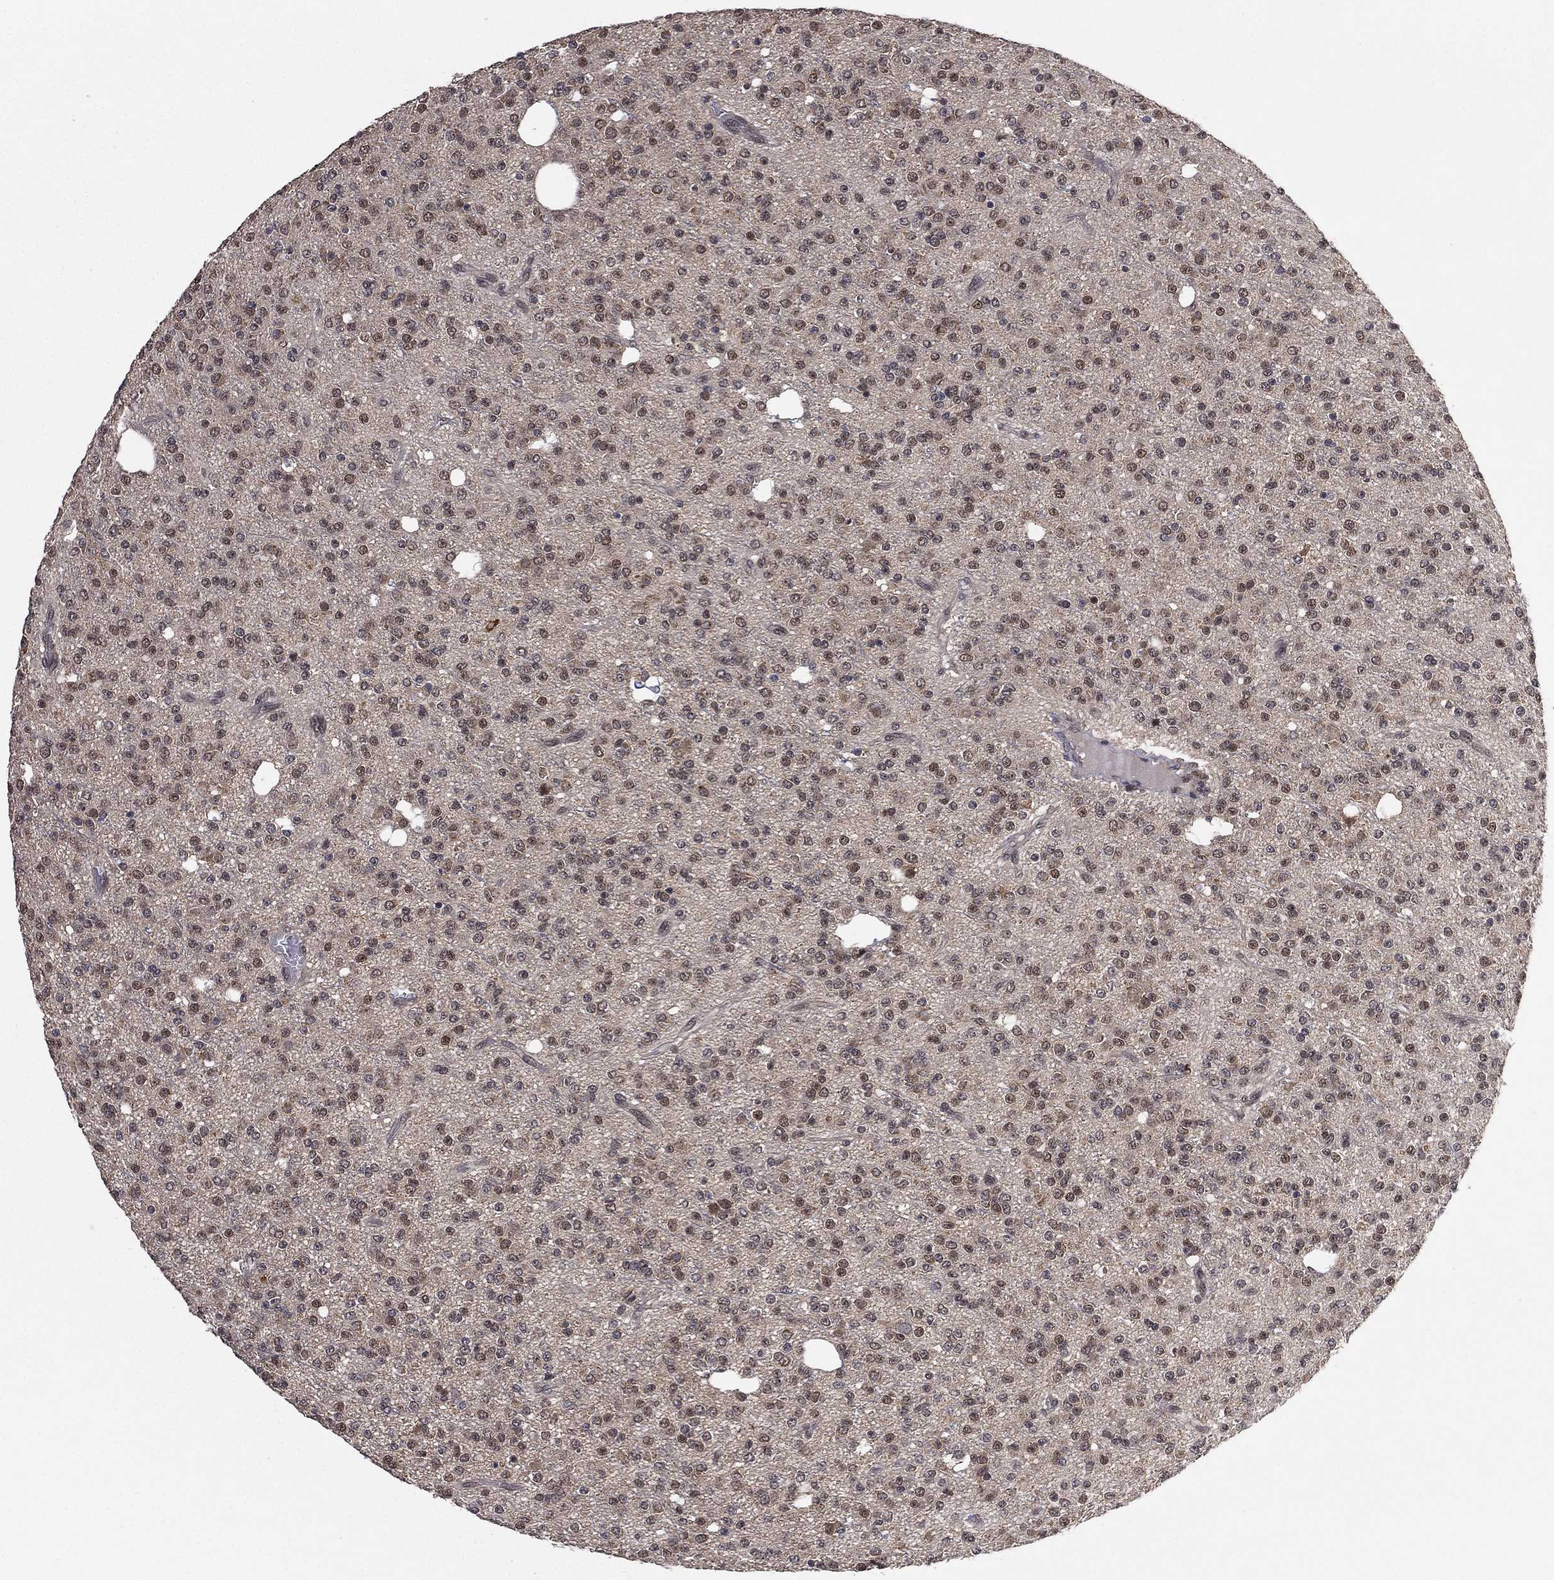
{"staining": {"intensity": "moderate", "quantity": "<25%", "location": "nuclear"}, "tissue": "glioma", "cell_type": "Tumor cells", "image_type": "cancer", "snomed": [{"axis": "morphology", "description": "Glioma, malignant, Low grade"}, {"axis": "topography", "description": "Brain"}], "caption": "A low amount of moderate nuclear expression is seen in approximately <25% of tumor cells in malignant glioma (low-grade) tissue.", "gene": "NELFCD", "patient": {"sex": "male", "age": 27}}